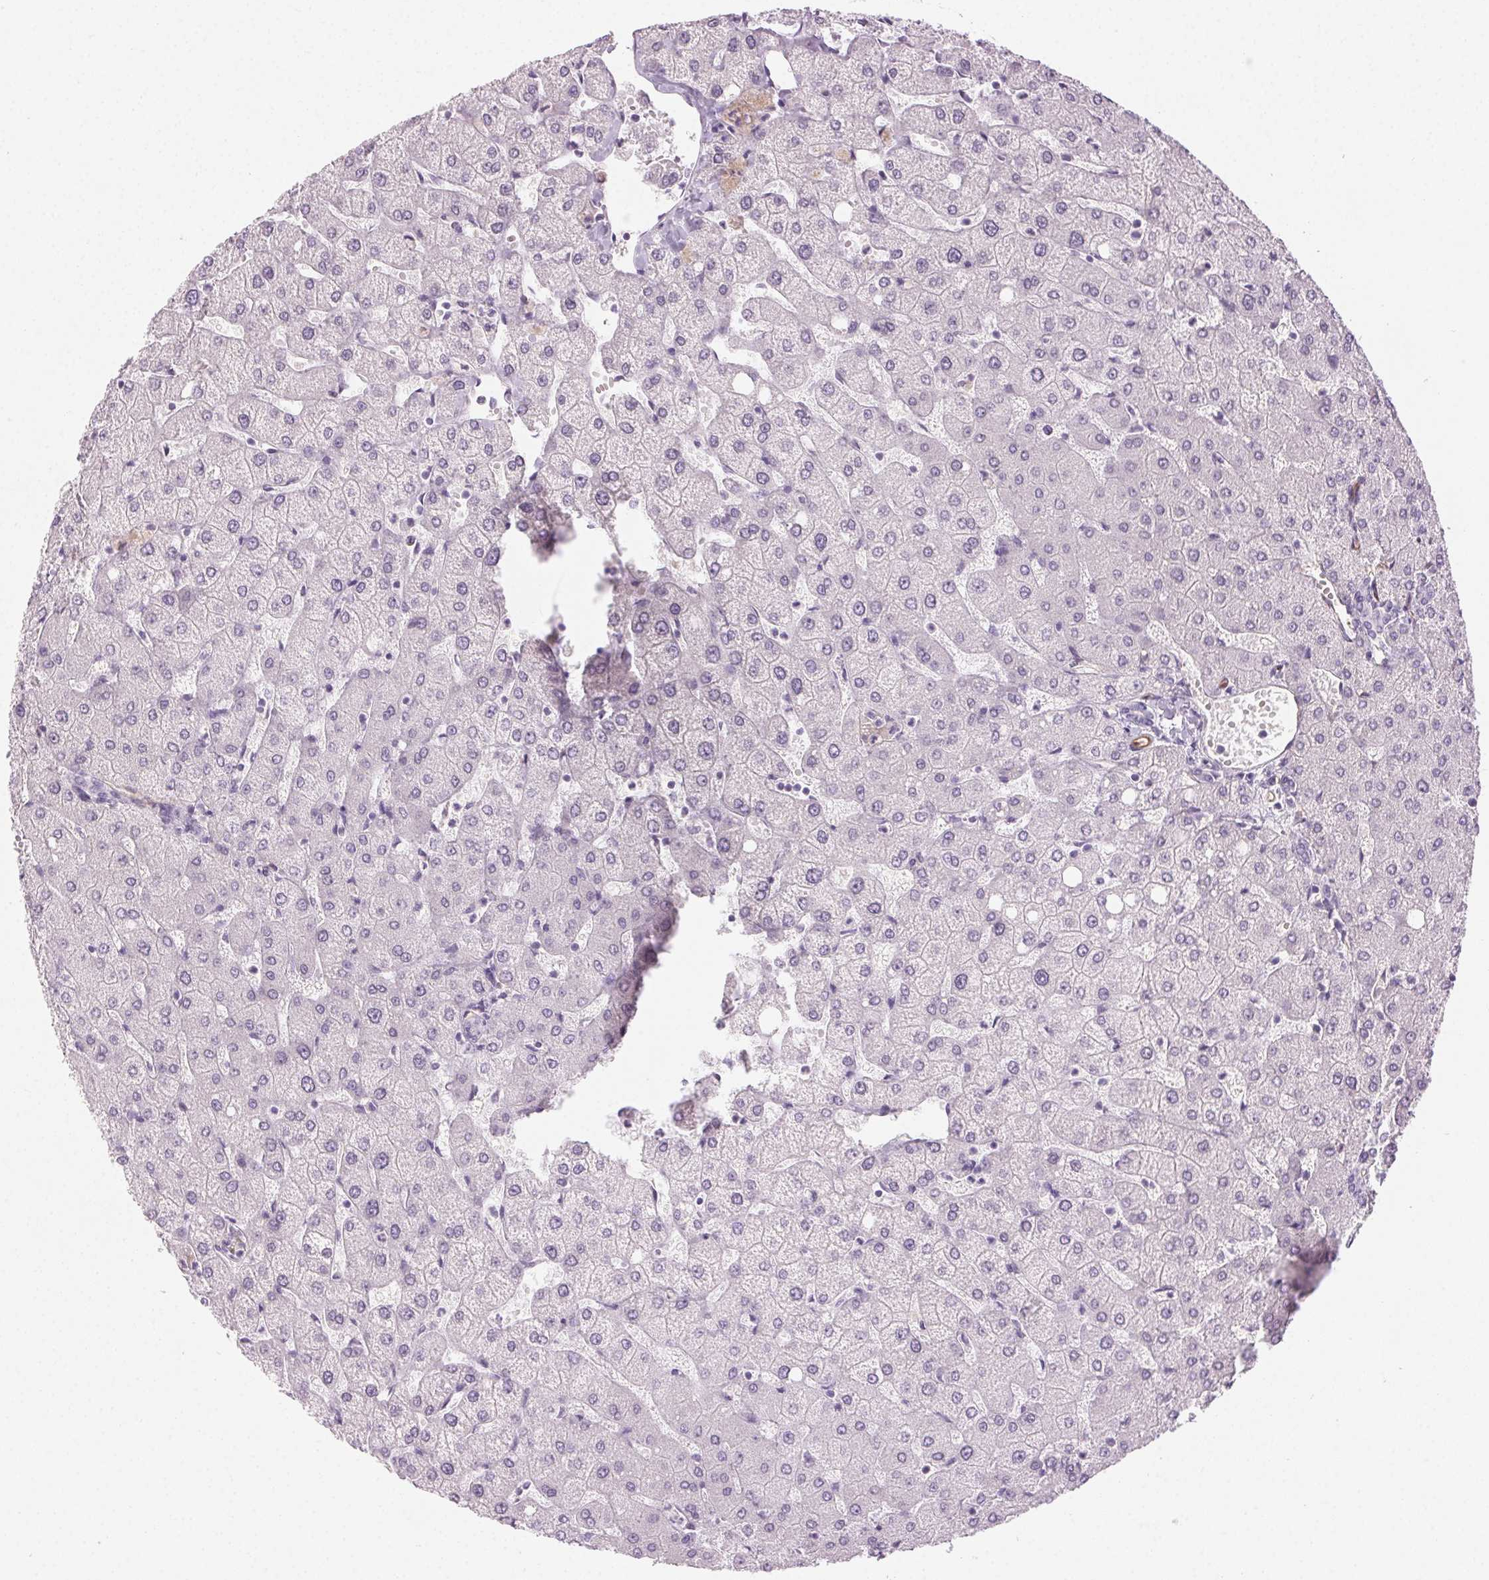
{"staining": {"intensity": "negative", "quantity": "none", "location": "none"}, "tissue": "liver", "cell_type": "Cholangiocytes", "image_type": "normal", "snomed": [{"axis": "morphology", "description": "Normal tissue, NOS"}, {"axis": "topography", "description": "Liver"}], "caption": "This is an immunohistochemistry (IHC) micrograph of benign liver. There is no expression in cholangiocytes.", "gene": "AIF1L", "patient": {"sex": "female", "age": 54}}